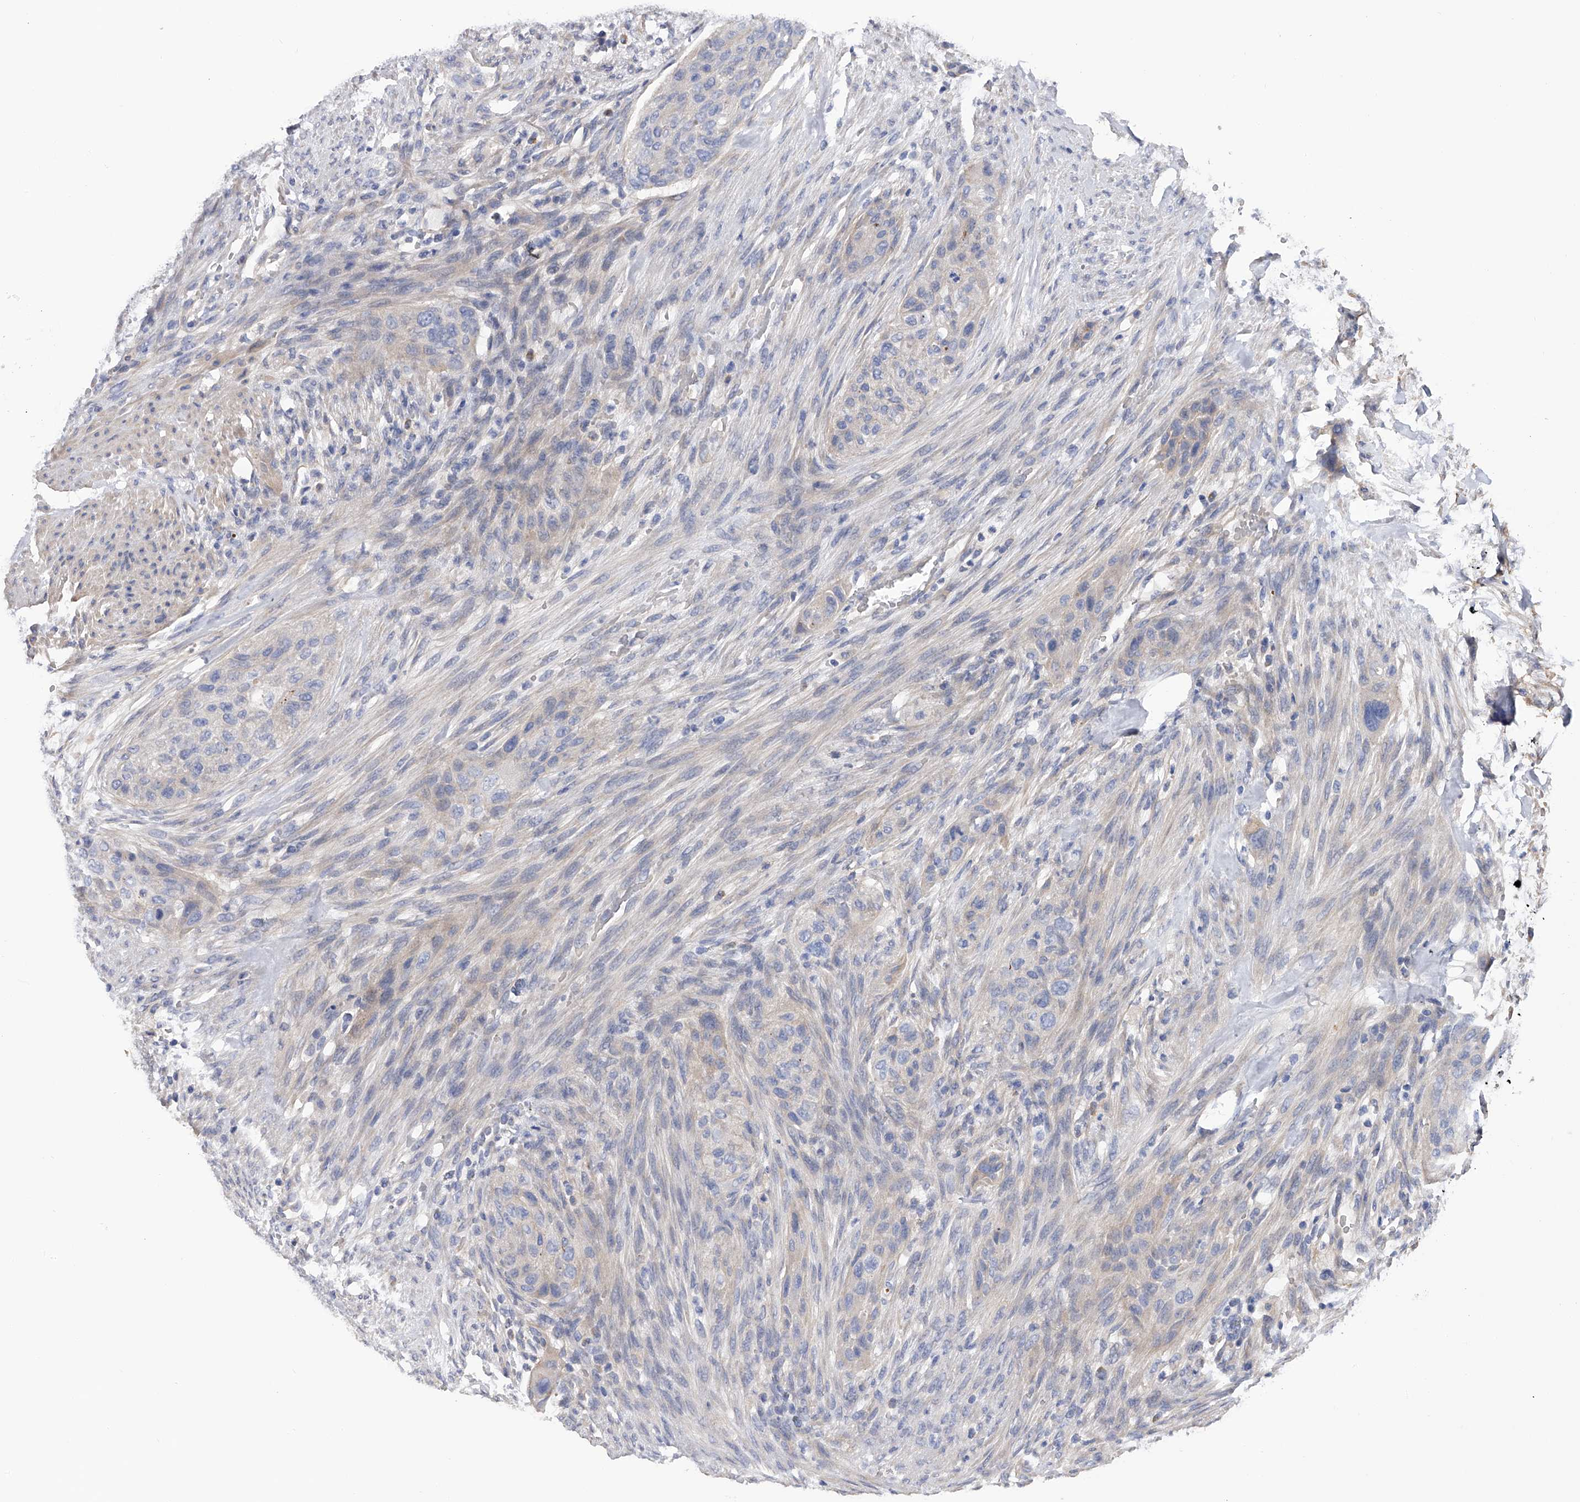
{"staining": {"intensity": "negative", "quantity": "none", "location": "none"}, "tissue": "urothelial cancer", "cell_type": "Tumor cells", "image_type": "cancer", "snomed": [{"axis": "morphology", "description": "Urothelial carcinoma, High grade"}, {"axis": "topography", "description": "Urinary bladder"}], "caption": "Immunohistochemical staining of human high-grade urothelial carcinoma reveals no significant positivity in tumor cells.", "gene": "RWDD2A", "patient": {"sex": "male", "age": 35}}